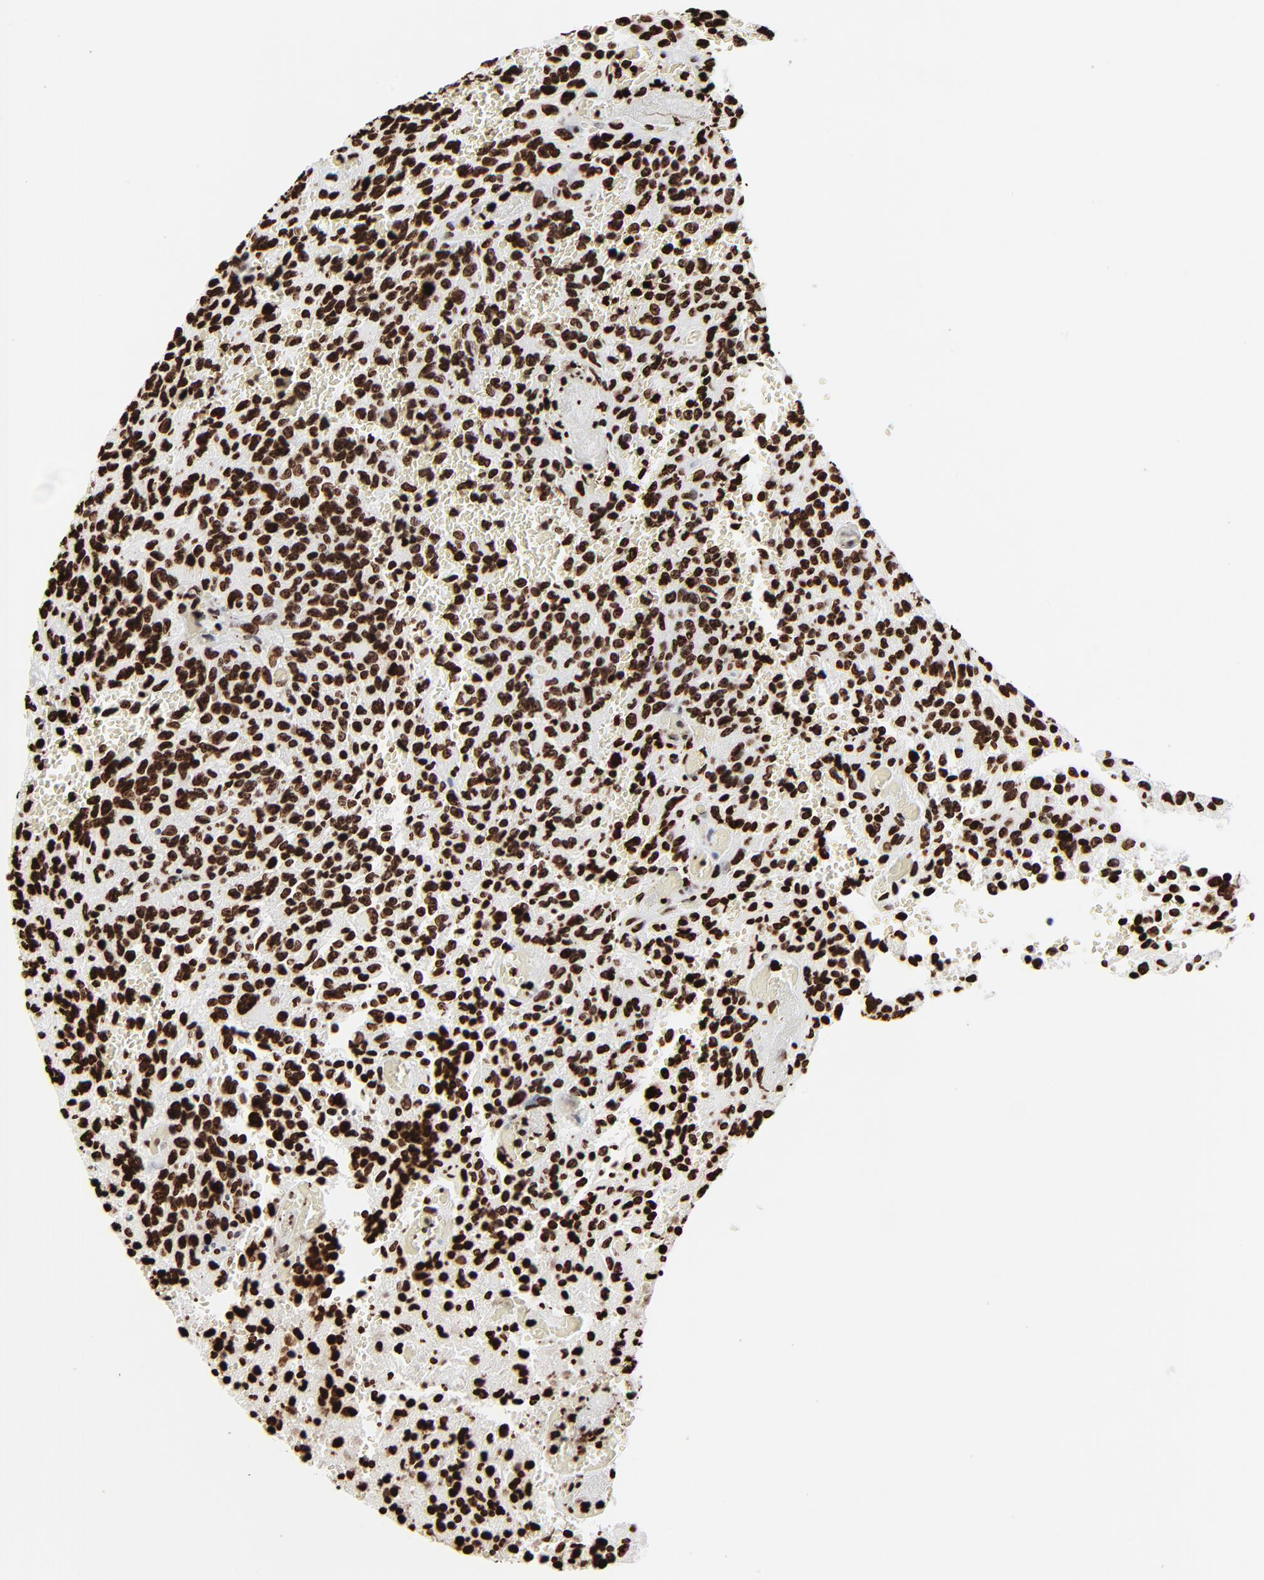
{"staining": {"intensity": "strong", "quantity": ">75%", "location": "nuclear"}, "tissue": "glioma", "cell_type": "Tumor cells", "image_type": "cancer", "snomed": [{"axis": "morphology", "description": "Normal tissue, NOS"}, {"axis": "morphology", "description": "Glioma, malignant, High grade"}, {"axis": "topography", "description": "Cerebral cortex"}], "caption": "High-power microscopy captured an immunohistochemistry (IHC) micrograph of glioma, revealing strong nuclear expression in approximately >75% of tumor cells.", "gene": "H3-4", "patient": {"sex": "male", "age": 56}}